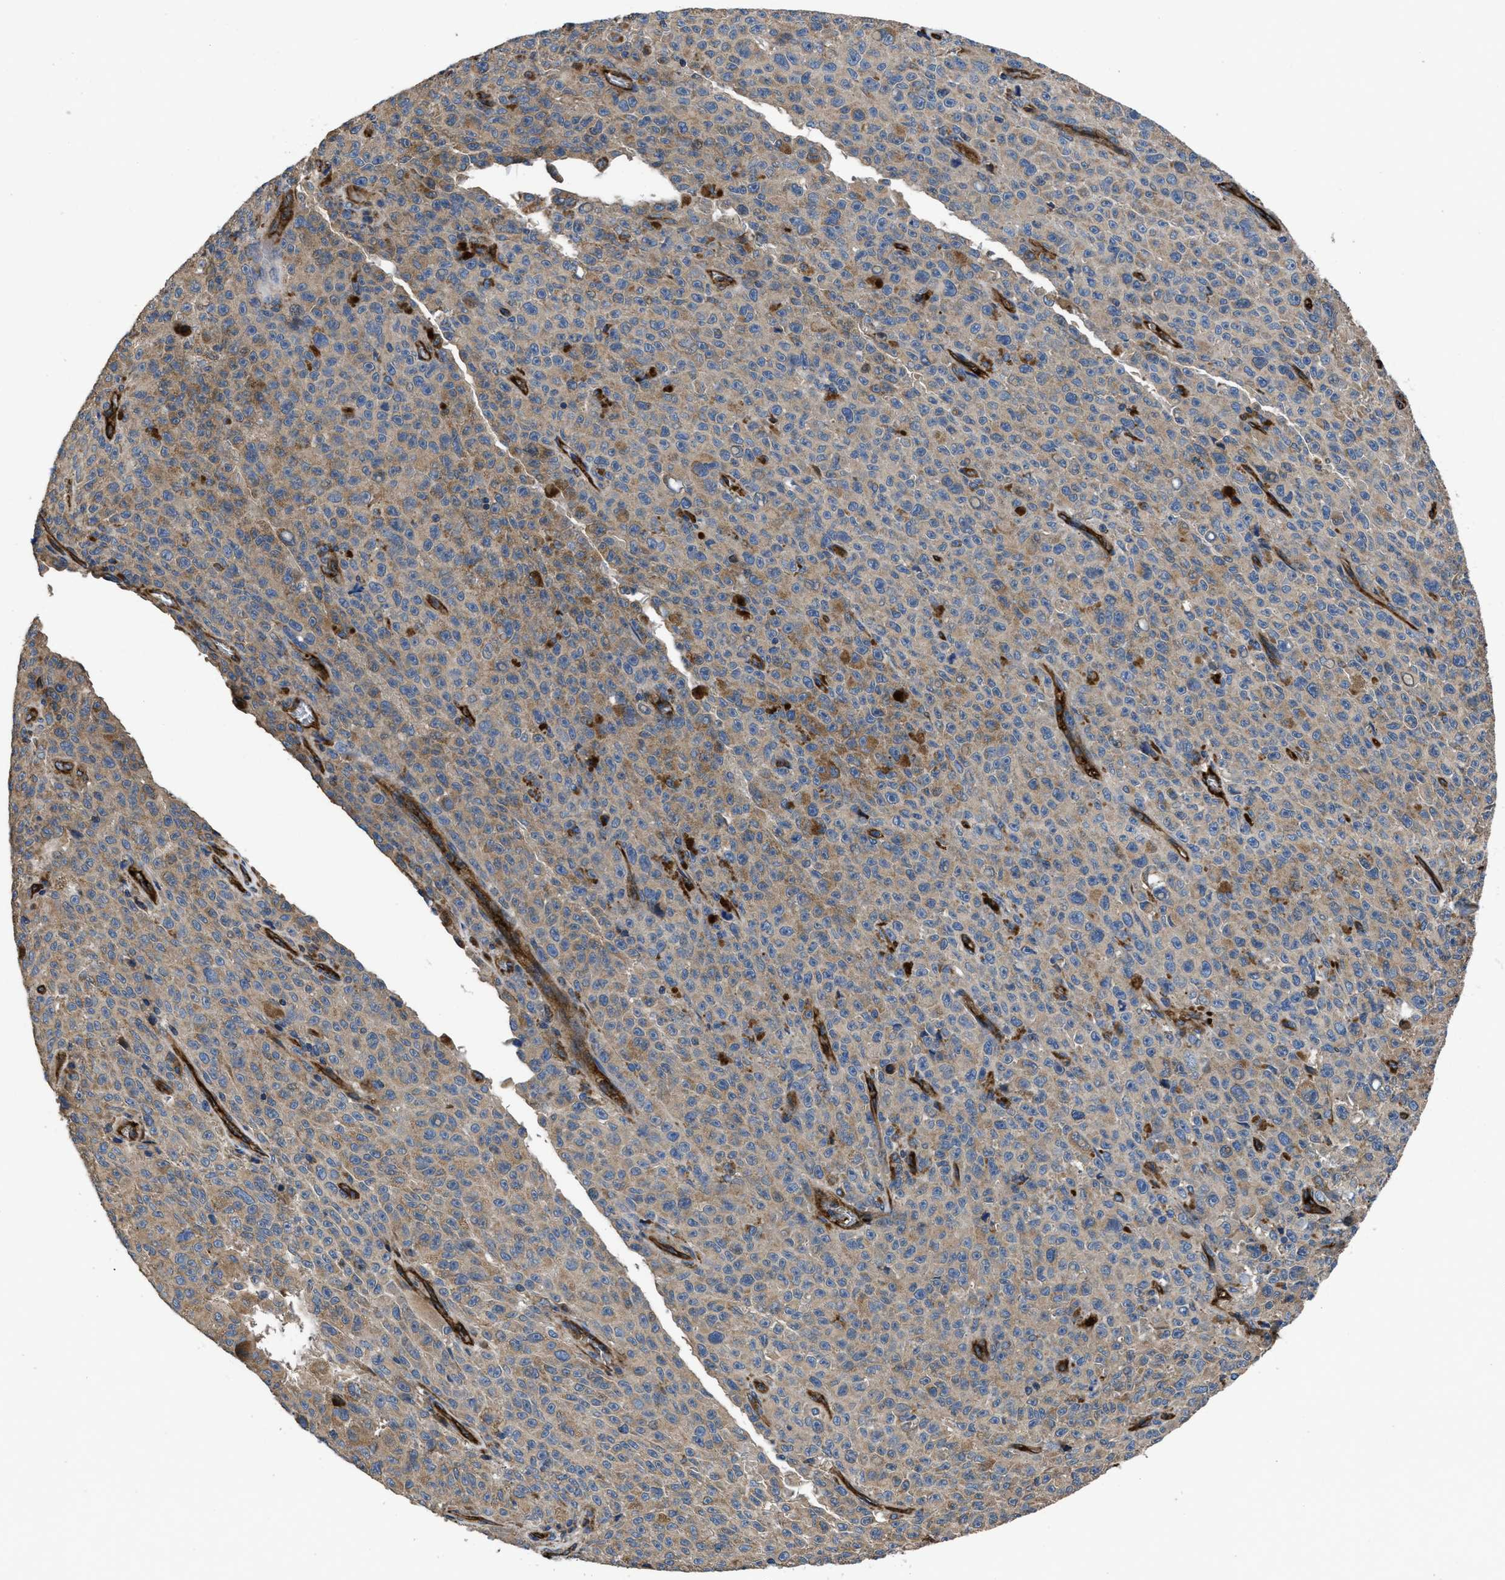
{"staining": {"intensity": "moderate", "quantity": "25%-75%", "location": "cytoplasmic/membranous"}, "tissue": "melanoma", "cell_type": "Tumor cells", "image_type": "cancer", "snomed": [{"axis": "morphology", "description": "Malignant melanoma, NOS"}, {"axis": "topography", "description": "Skin"}], "caption": "There is medium levels of moderate cytoplasmic/membranous positivity in tumor cells of malignant melanoma, as demonstrated by immunohistochemical staining (brown color).", "gene": "NT5E", "patient": {"sex": "female", "age": 82}}